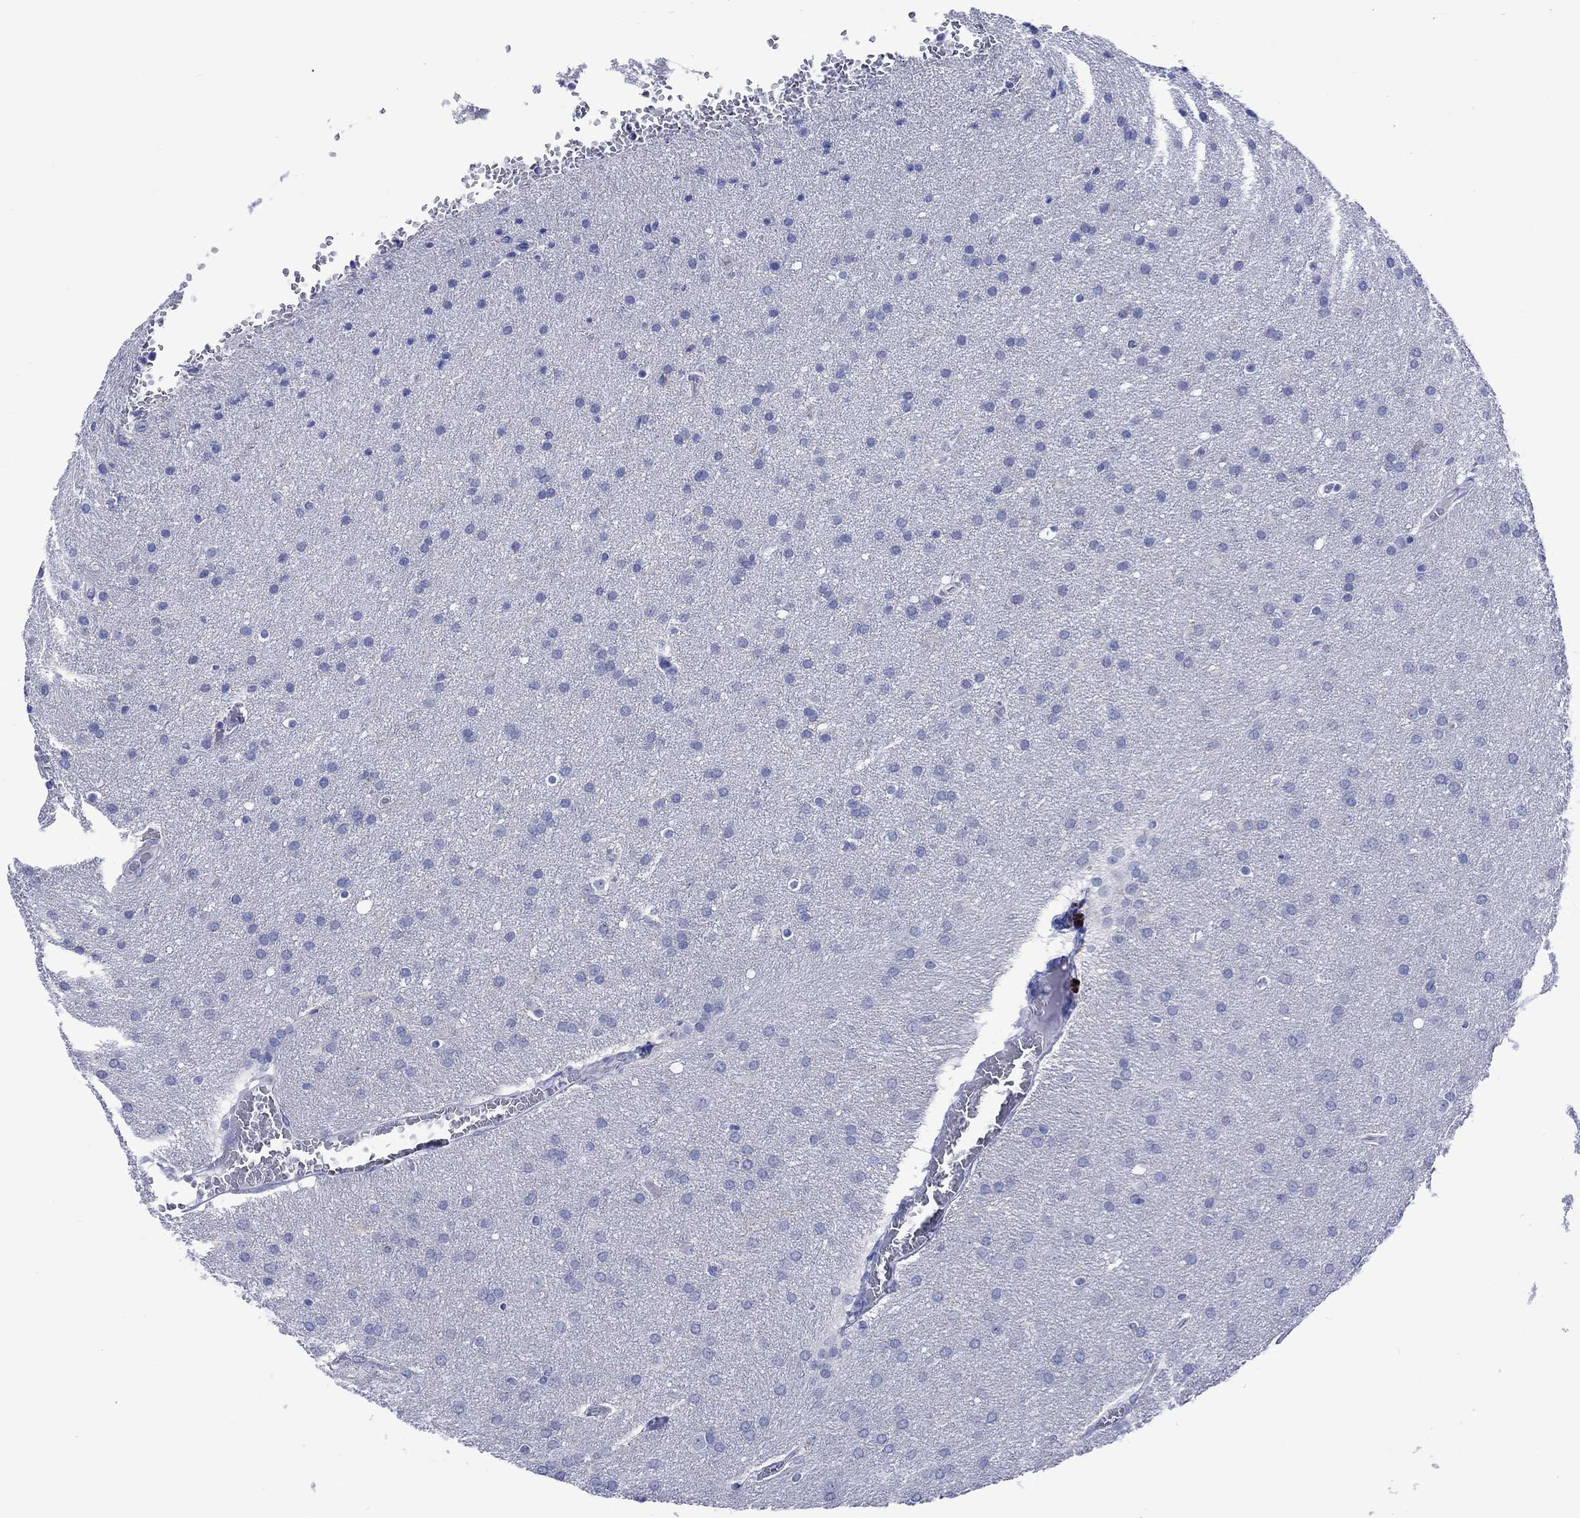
{"staining": {"intensity": "negative", "quantity": "none", "location": "none"}, "tissue": "glioma", "cell_type": "Tumor cells", "image_type": "cancer", "snomed": [{"axis": "morphology", "description": "Glioma, malignant, Low grade"}, {"axis": "topography", "description": "Brain"}], "caption": "Tumor cells show no significant expression in glioma.", "gene": "KLHL33", "patient": {"sex": "female", "age": 32}}